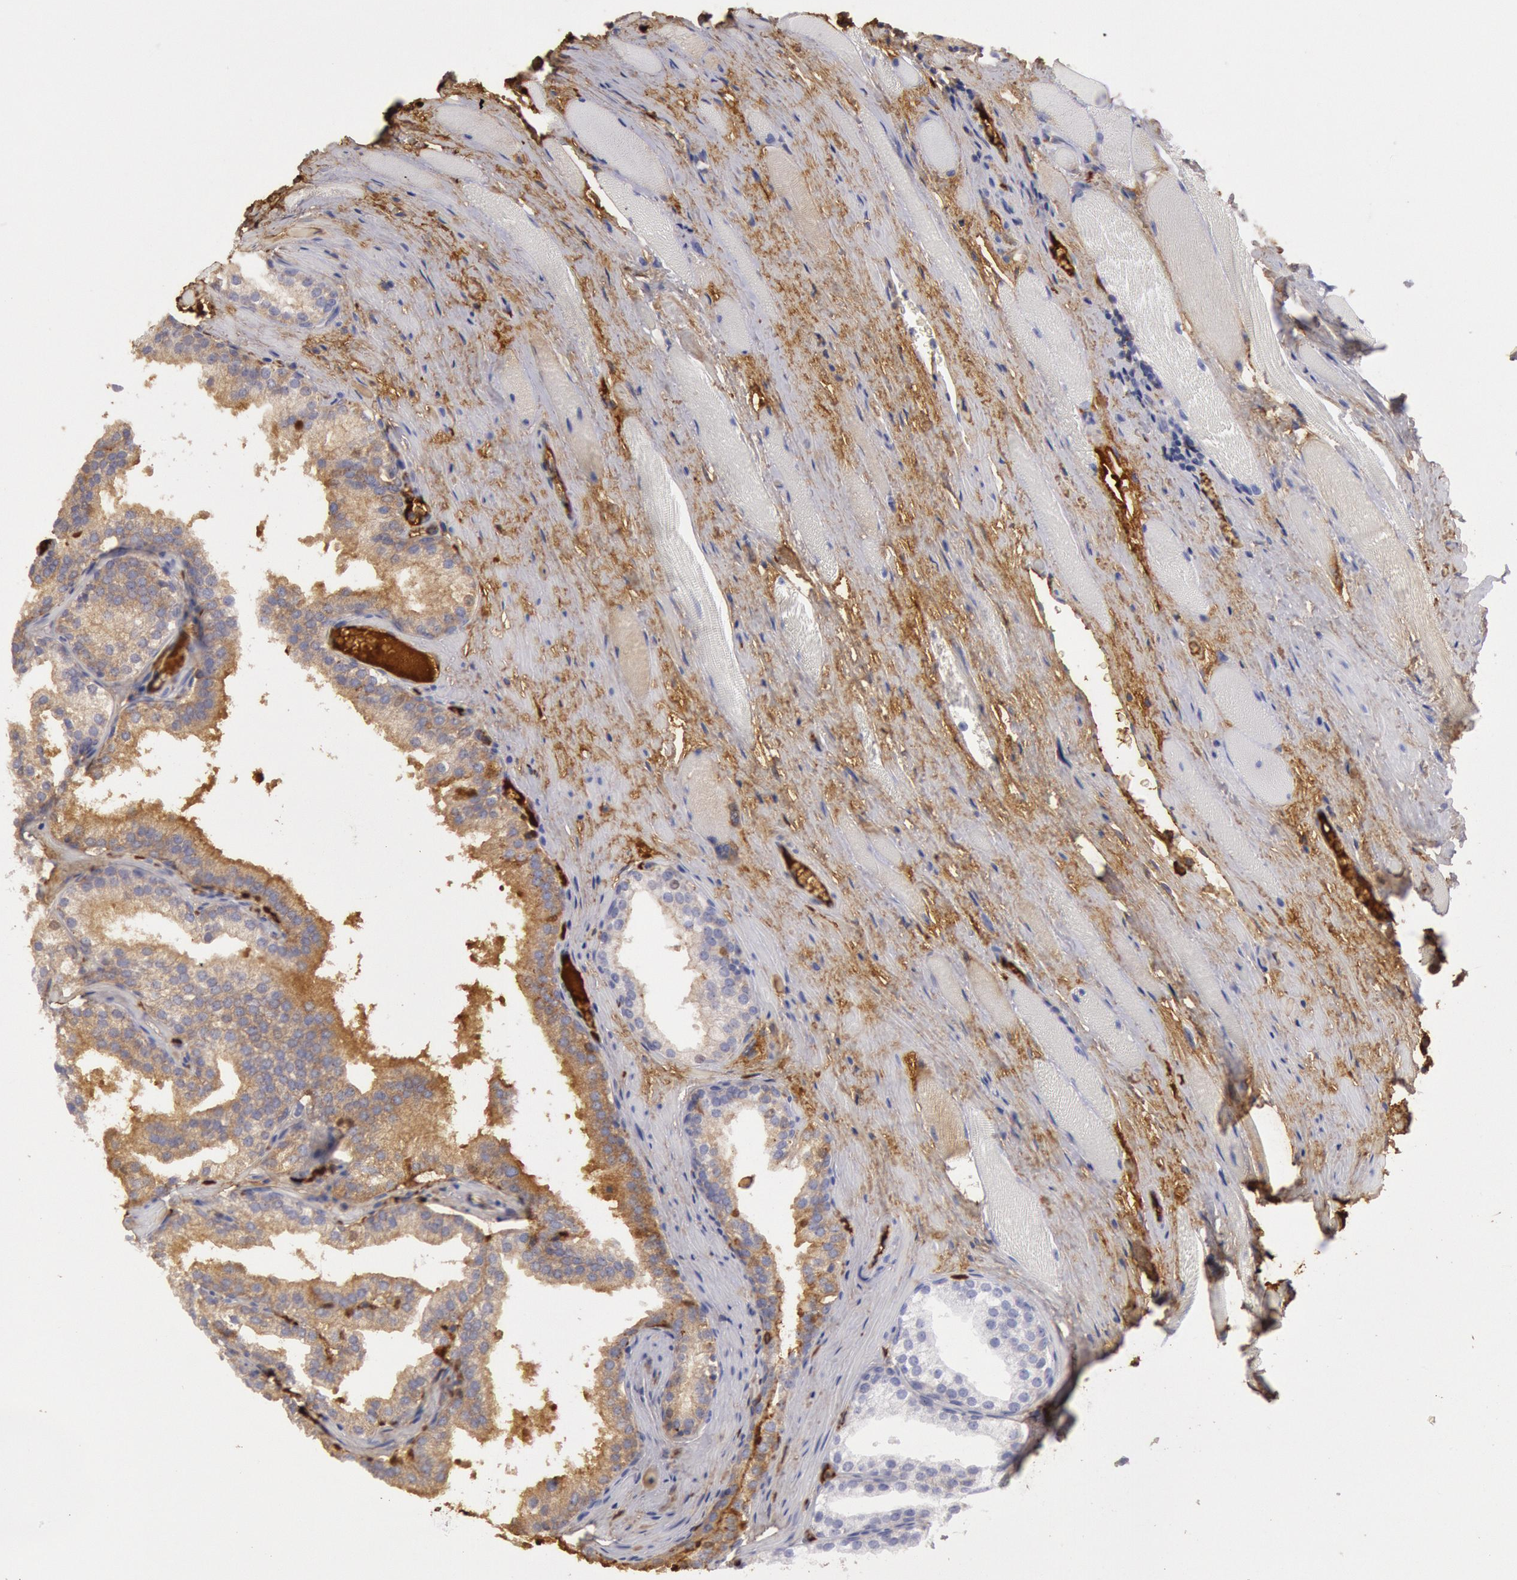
{"staining": {"intensity": "negative", "quantity": "none", "location": "none"}, "tissue": "prostate cancer", "cell_type": "Tumor cells", "image_type": "cancer", "snomed": [{"axis": "morphology", "description": "Adenocarcinoma, Medium grade"}, {"axis": "topography", "description": "Prostate"}], "caption": "DAB immunohistochemical staining of medium-grade adenocarcinoma (prostate) reveals no significant expression in tumor cells.", "gene": "IGHA1", "patient": {"sex": "male", "age": 72}}